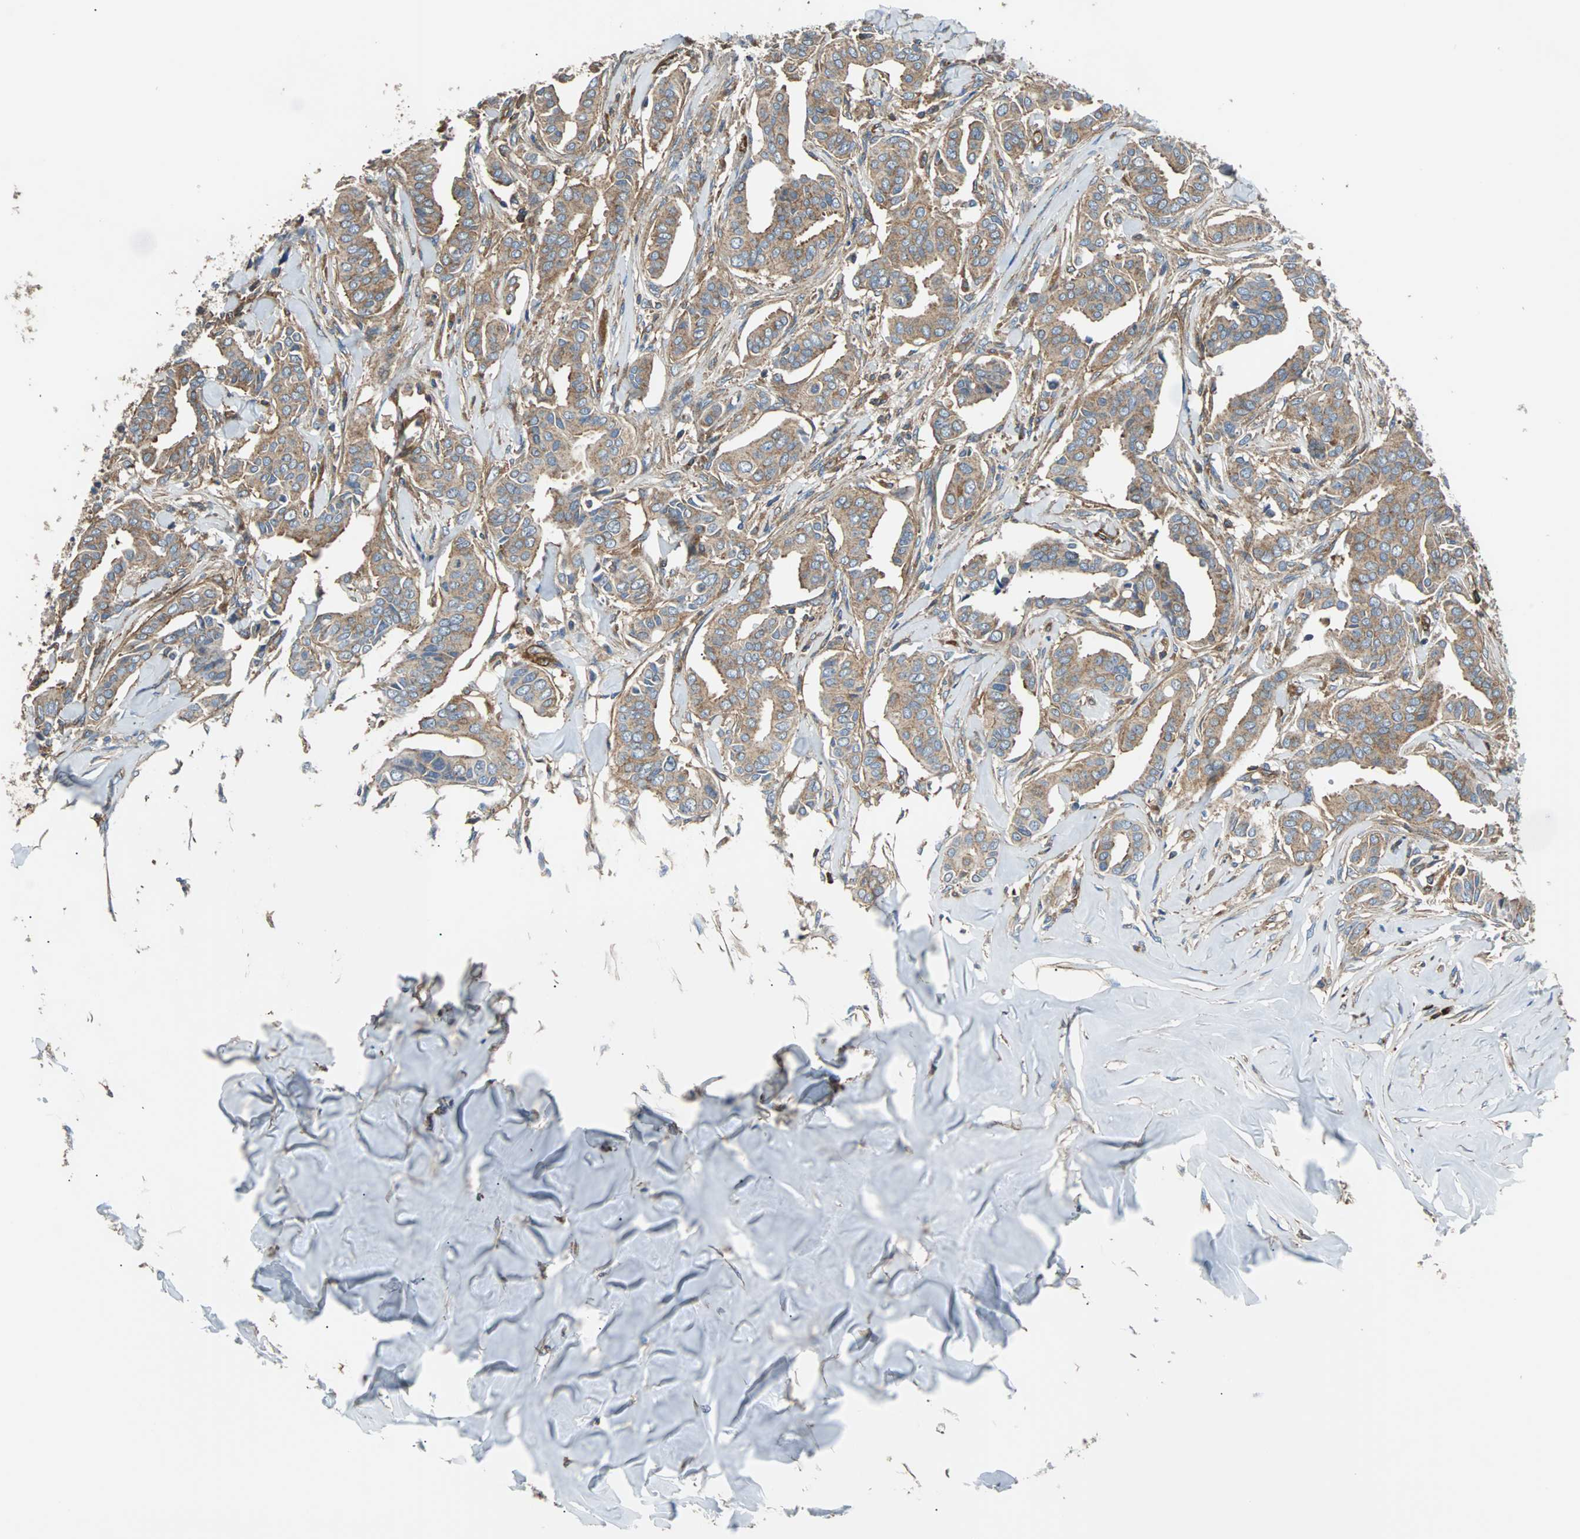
{"staining": {"intensity": "moderate", "quantity": ">75%", "location": "cytoplasmic/membranous"}, "tissue": "head and neck cancer", "cell_type": "Tumor cells", "image_type": "cancer", "snomed": [{"axis": "morphology", "description": "Adenocarcinoma, NOS"}, {"axis": "topography", "description": "Salivary gland"}, {"axis": "topography", "description": "Head-Neck"}], "caption": "IHC photomicrograph of head and neck cancer (adenocarcinoma) stained for a protein (brown), which exhibits medium levels of moderate cytoplasmic/membranous positivity in about >75% of tumor cells.", "gene": "PLCG2", "patient": {"sex": "female", "age": 59}}